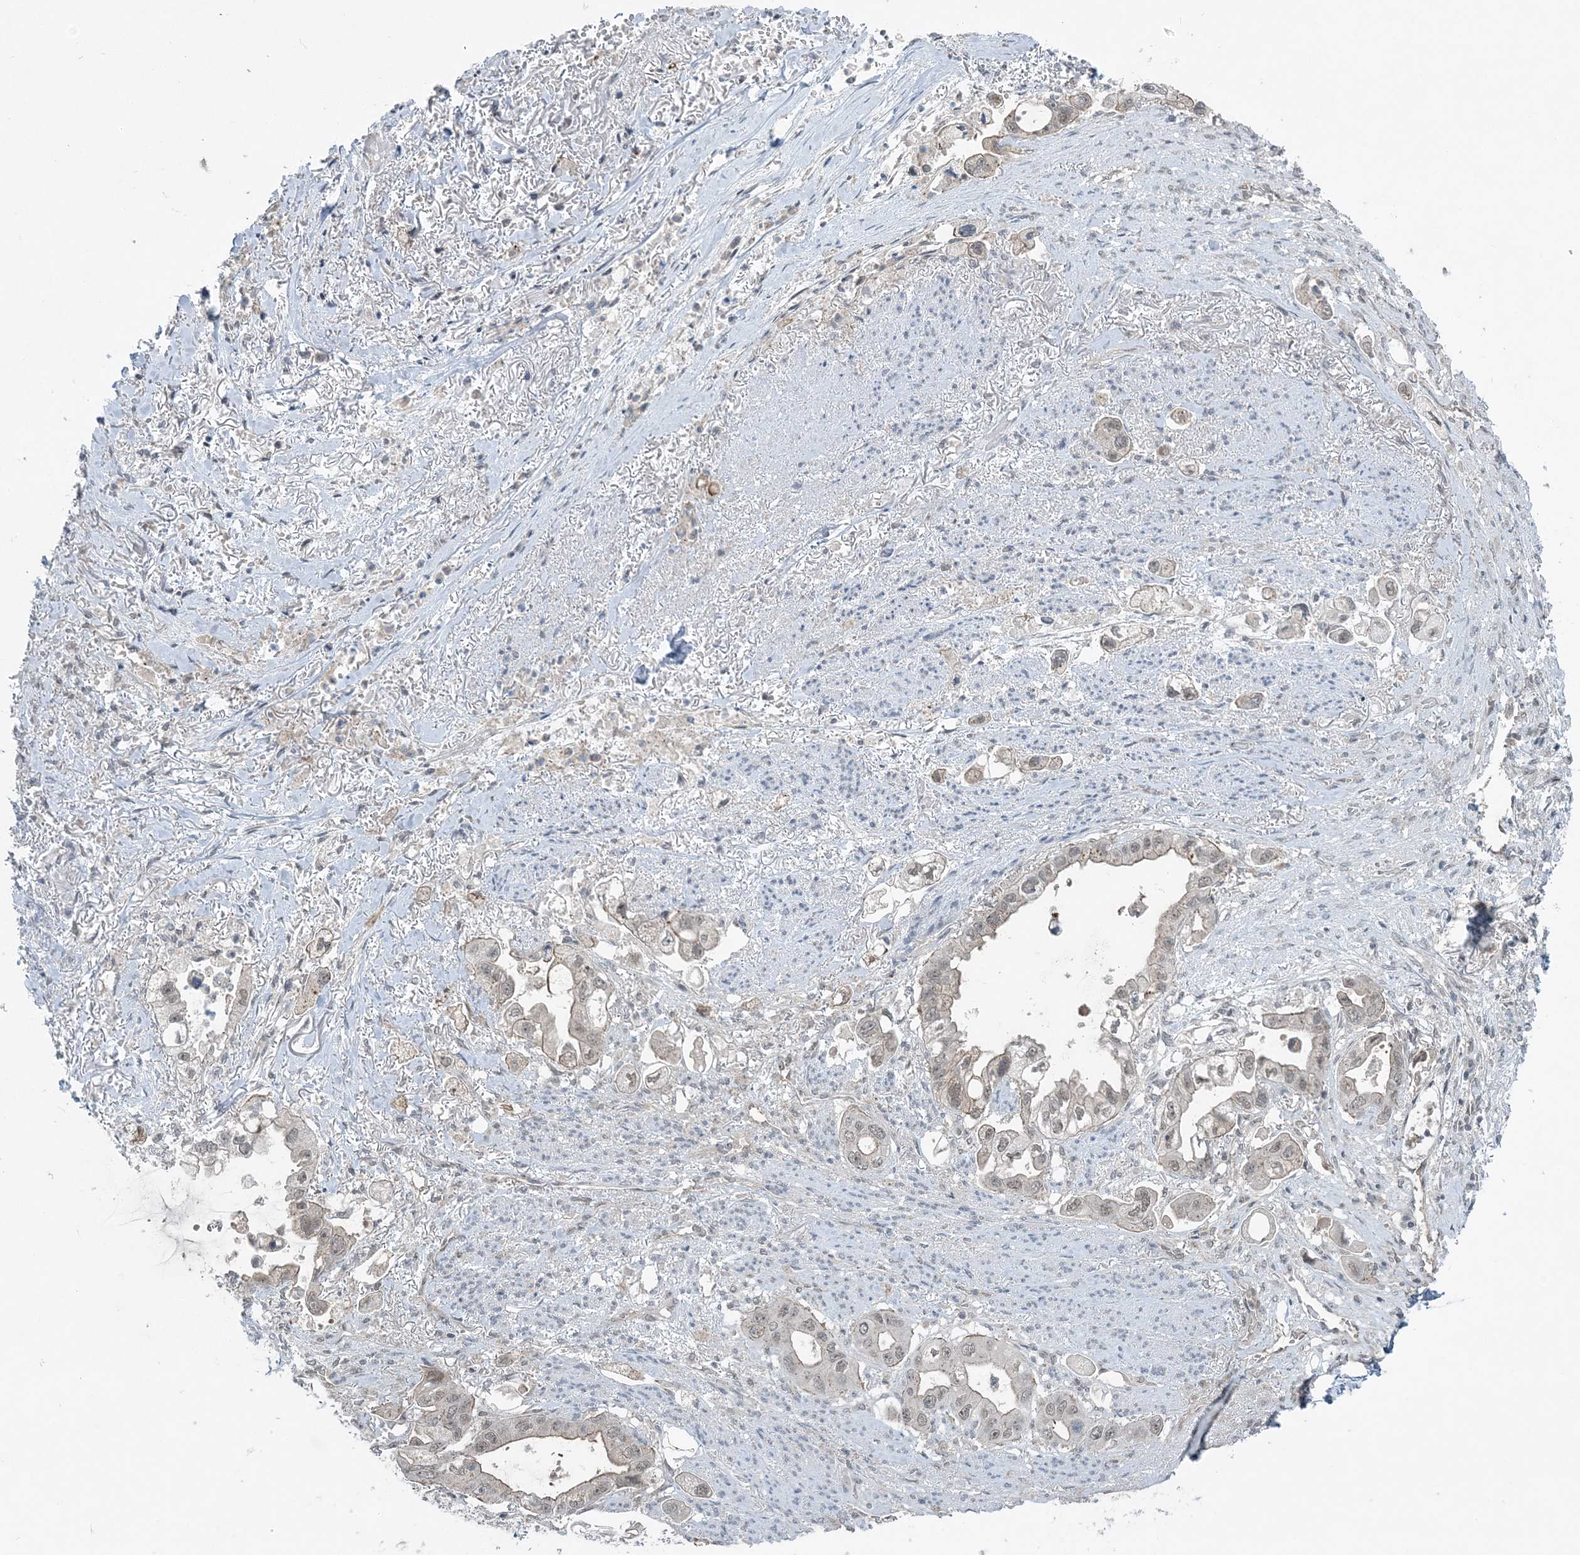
{"staining": {"intensity": "negative", "quantity": "none", "location": "none"}, "tissue": "stomach cancer", "cell_type": "Tumor cells", "image_type": "cancer", "snomed": [{"axis": "morphology", "description": "Adenocarcinoma, NOS"}, {"axis": "topography", "description": "Stomach"}], "caption": "Immunohistochemical staining of stomach adenocarcinoma displays no significant staining in tumor cells.", "gene": "ATP11A", "patient": {"sex": "male", "age": 62}}